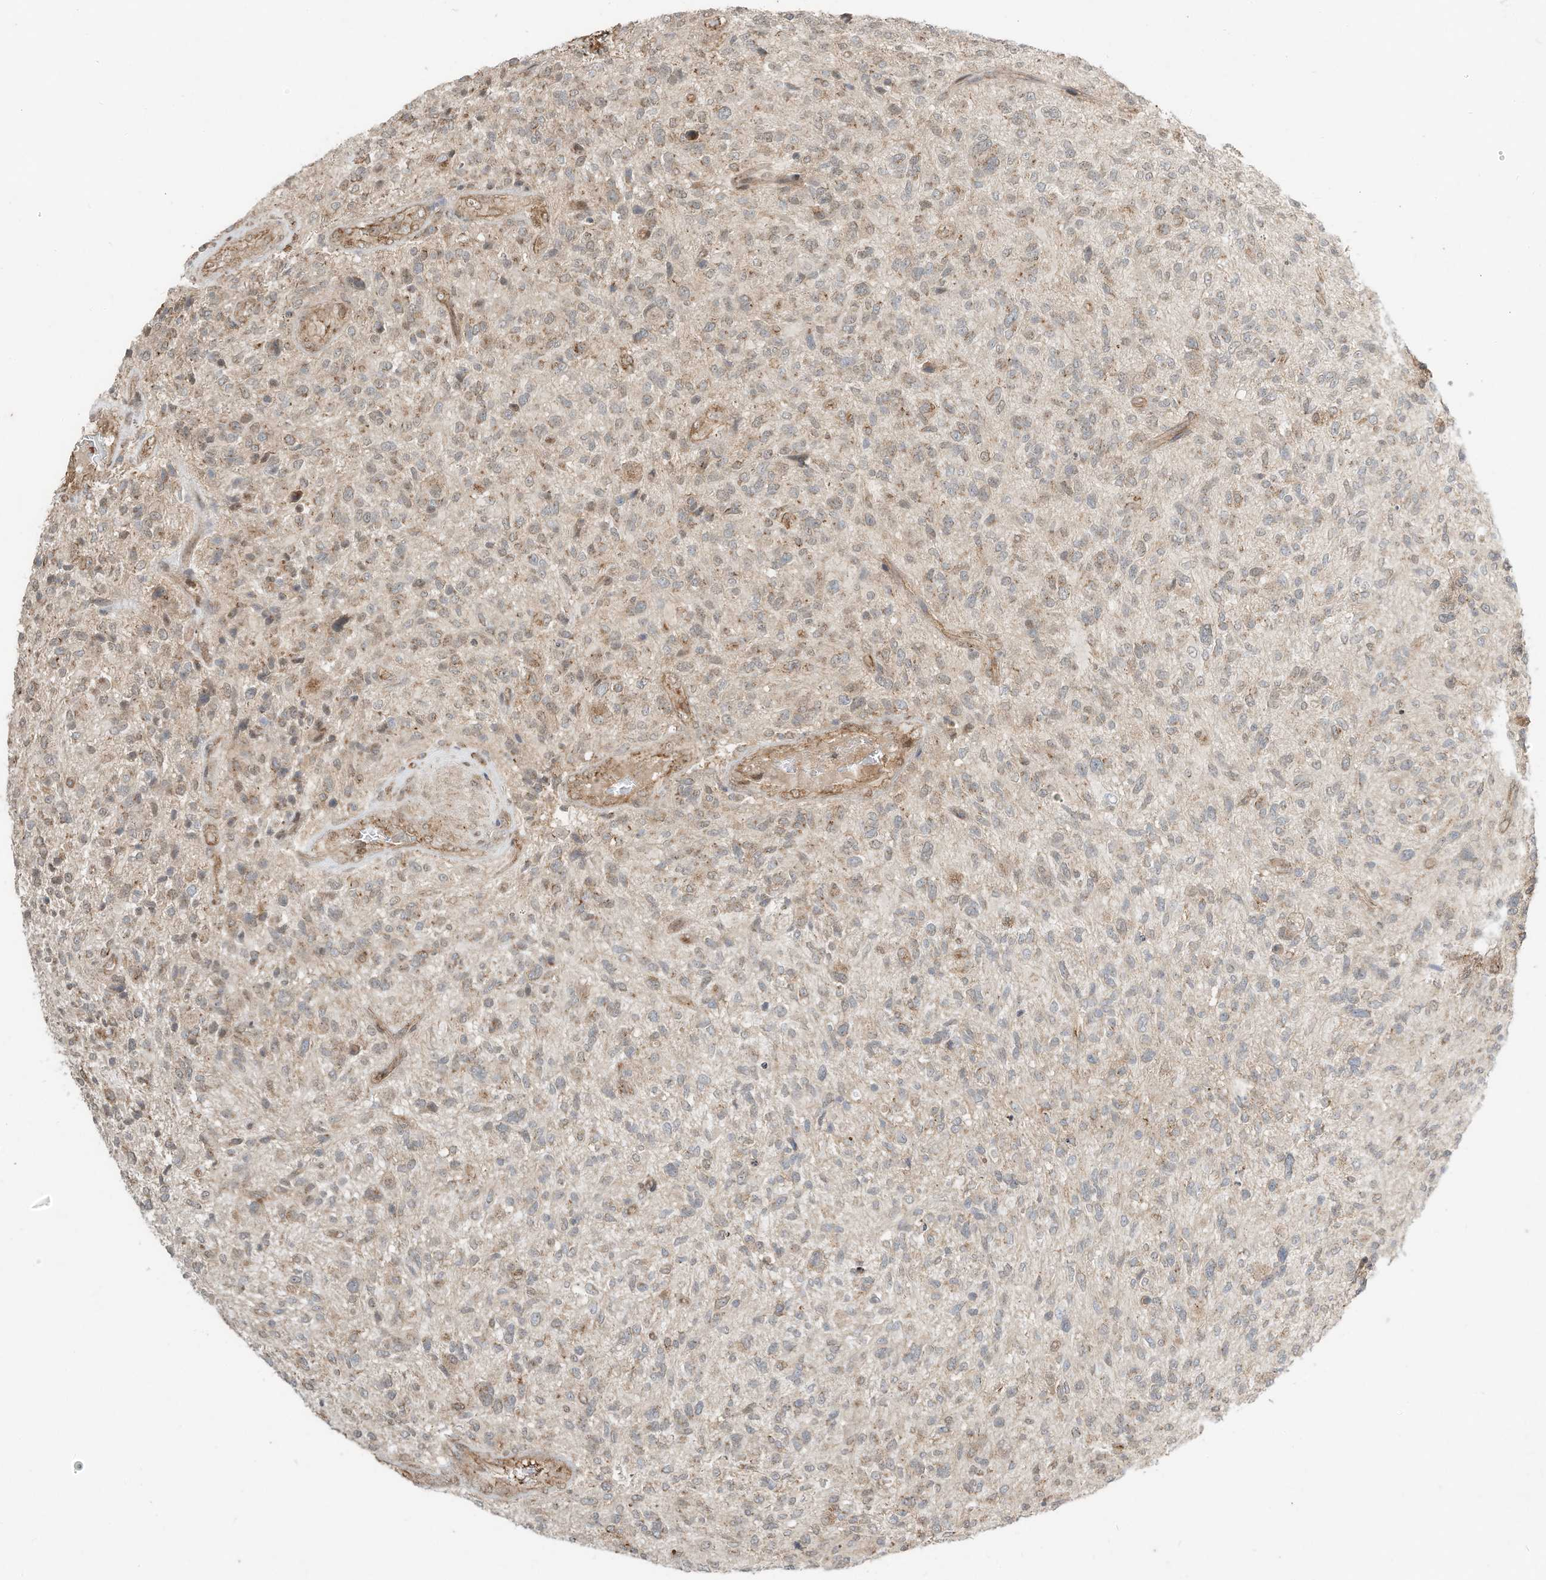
{"staining": {"intensity": "weak", "quantity": "25%-75%", "location": "cytoplasmic/membranous"}, "tissue": "glioma", "cell_type": "Tumor cells", "image_type": "cancer", "snomed": [{"axis": "morphology", "description": "Glioma, malignant, High grade"}, {"axis": "topography", "description": "Brain"}], "caption": "A low amount of weak cytoplasmic/membranous positivity is seen in about 25%-75% of tumor cells in high-grade glioma (malignant) tissue. (DAB IHC, brown staining for protein, blue staining for nuclei).", "gene": "CUX1", "patient": {"sex": "male", "age": 47}}